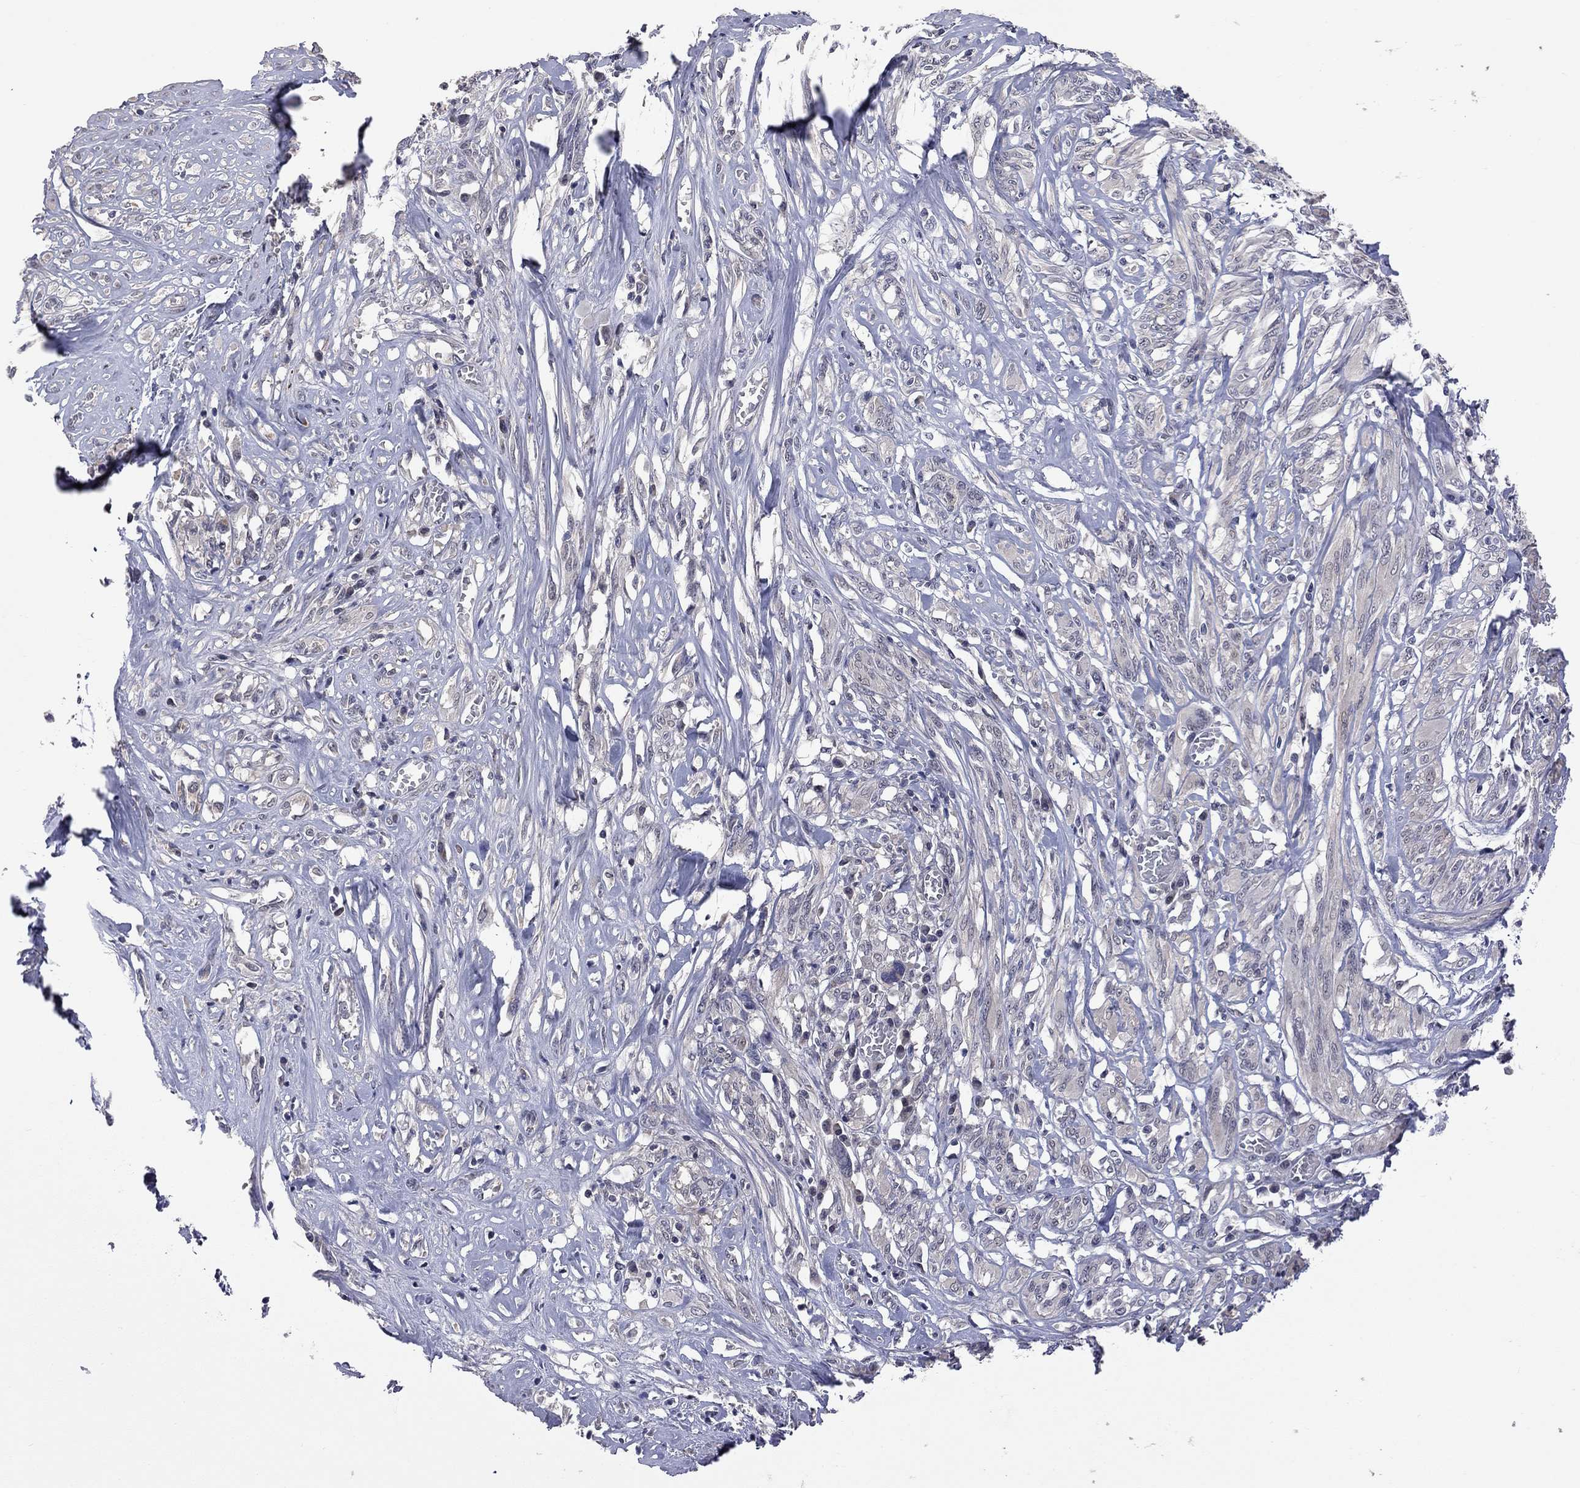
{"staining": {"intensity": "negative", "quantity": "none", "location": "none"}, "tissue": "melanoma", "cell_type": "Tumor cells", "image_type": "cancer", "snomed": [{"axis": "morphology", "description": "Malignant melanoma, NOS"}, {"axis": "topography", "description": "Skin"}], "caption": "Immunohistochemistry of malignant melanoma reveals no staining in tumor cells.", "gene": "FABP12", "patient": {"sex": "female", "age": 91}}